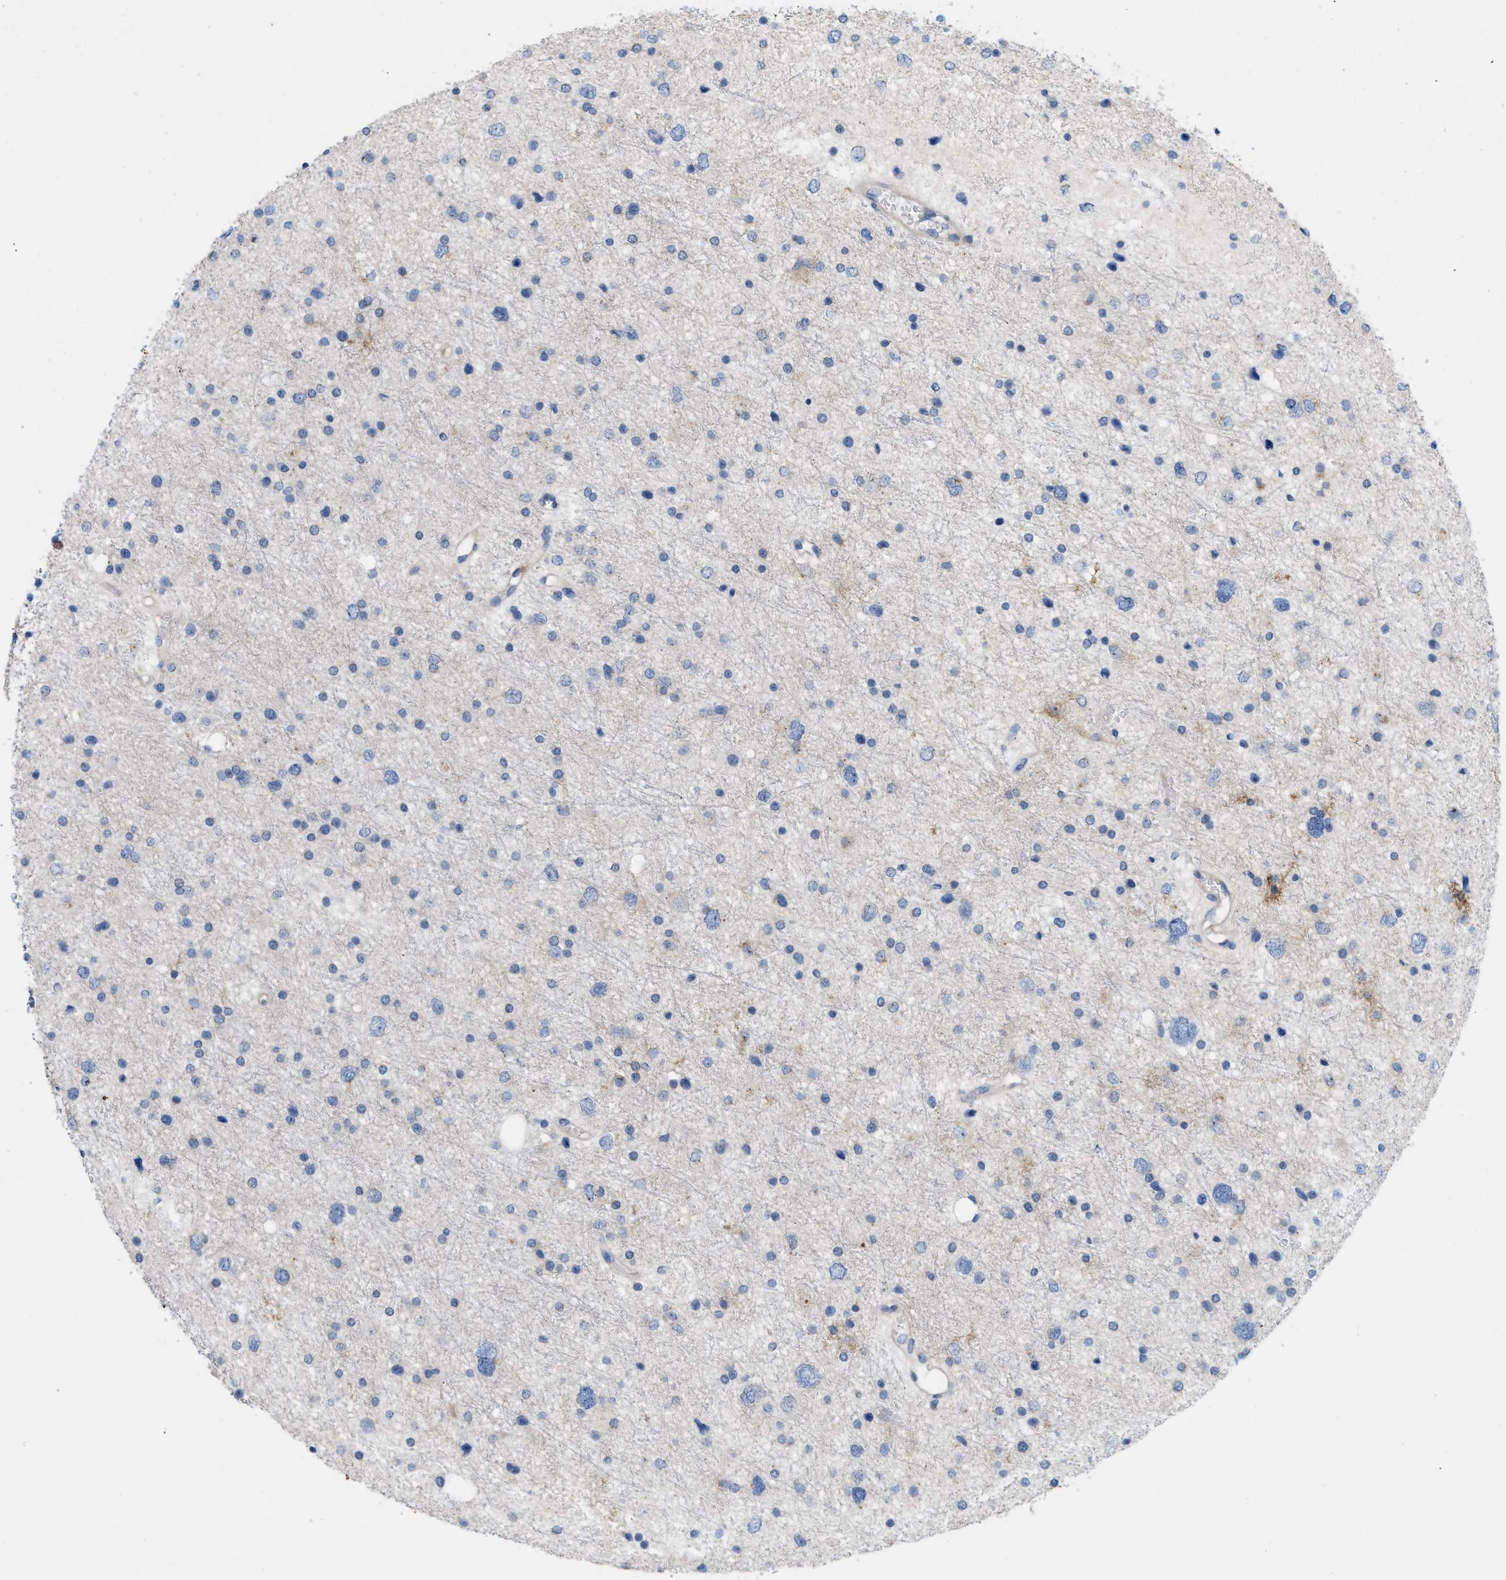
{"staining": {"intensity": "negative", "quantity": "none", "location": "none"}, "tissue": "glioma", "cell_type": "Tumor cells", "image_type": "cancer", "snomed": [{"axis": "morphology", "description": "Glioma, malignant, Low grade"}, {"axis": "topography", "description": "Brain"}], "caption": "Histopathology image shows no protein staining in tumor cells of low-grade glioma (malignant) tissue. The staining is performed using DAB brown chromogen with nuclei counter-stained in using hematoxylin.", "gene": "PLPPR5", "patient": {"sex": "female", "age": 37}}